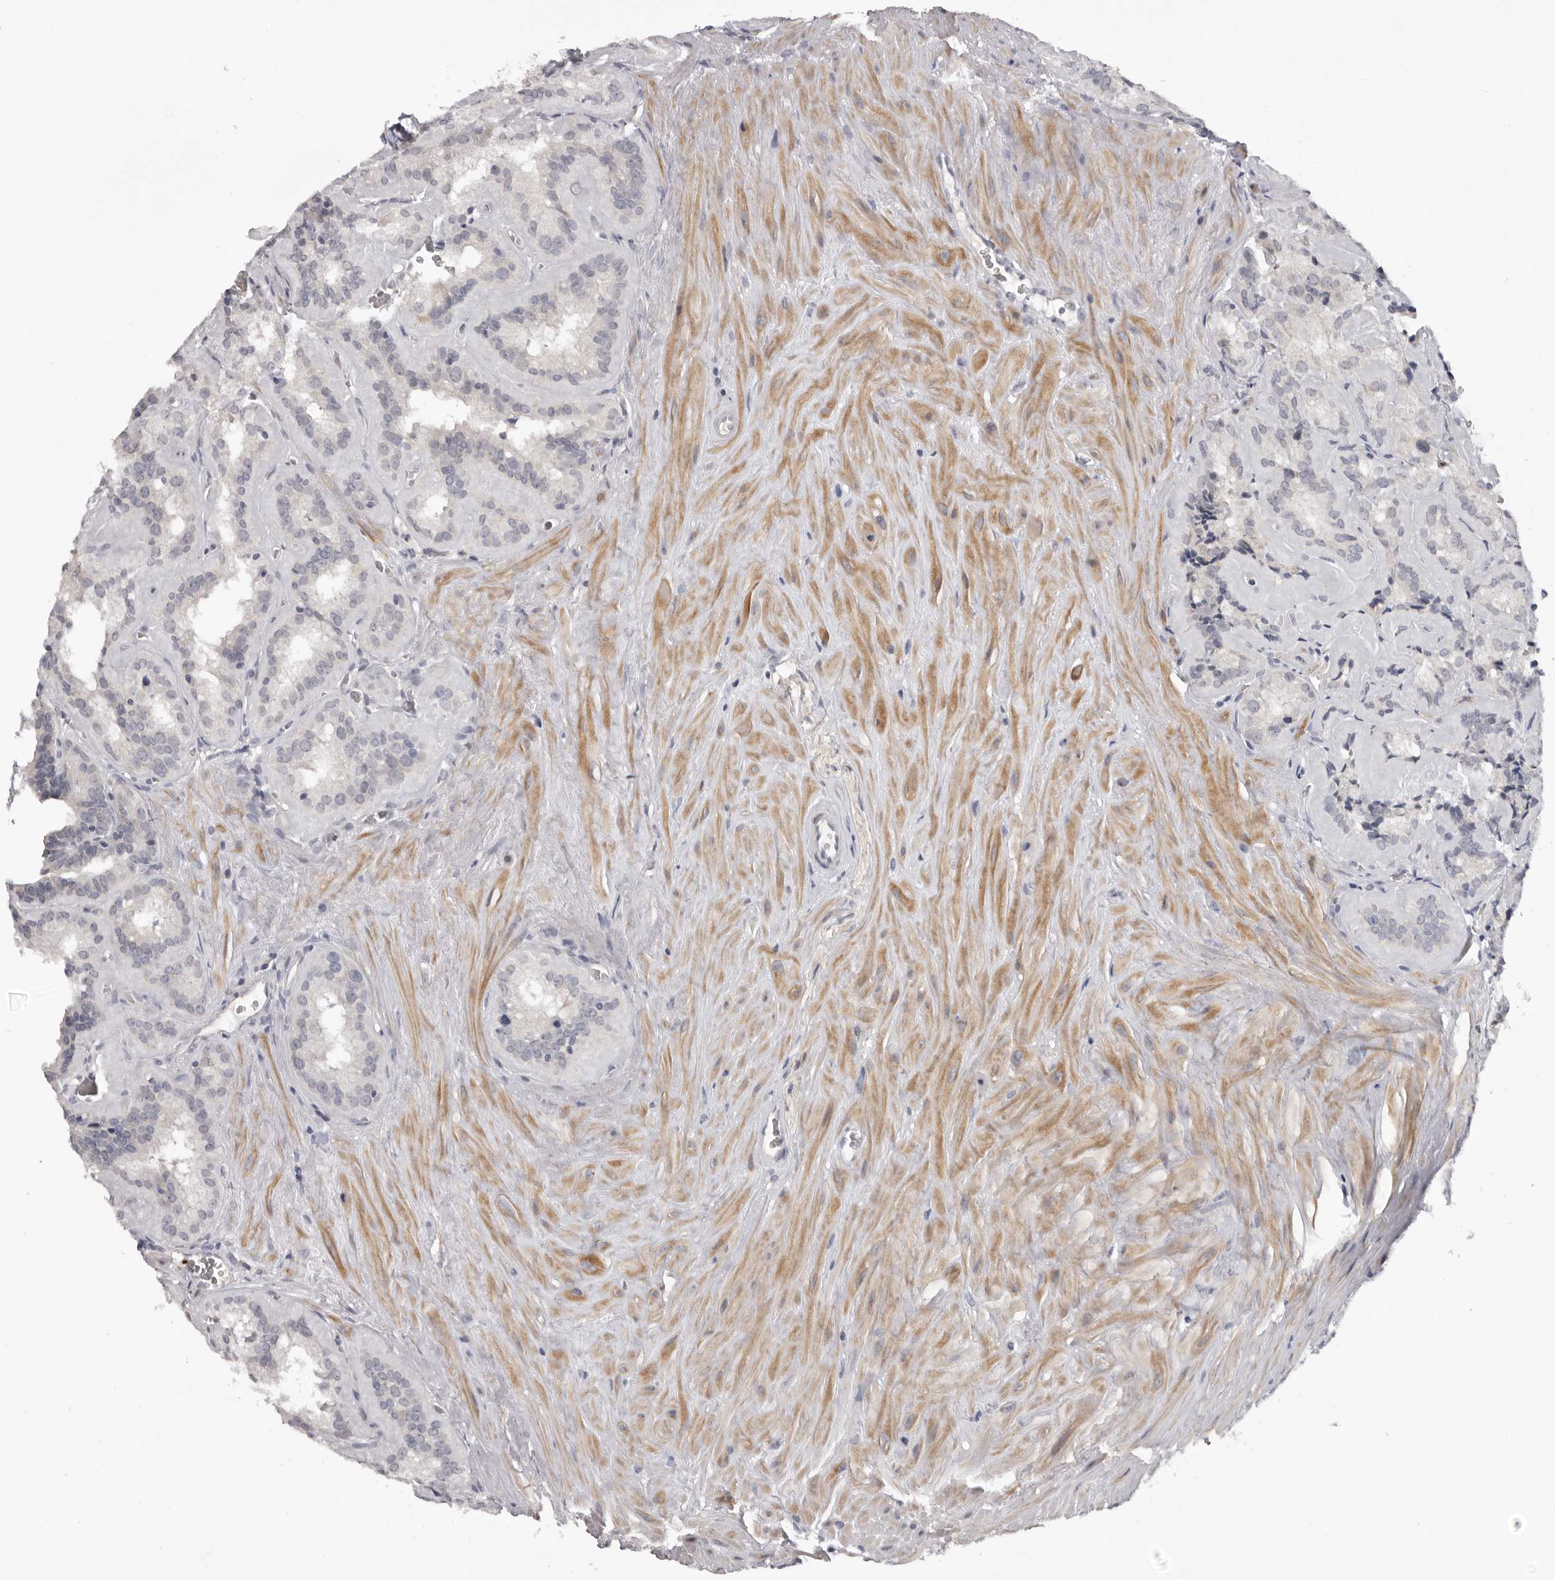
{"staining": {"intensity": "negative", "quantity": "none", "location": "none"}, "tissue": "seminal vesicle", "cell_type": "Glandular cells", "image_type": "normal", "snomed": [{"axis": "morphology", "description": "Normal tissue, NOS"}, {"axis": "topography", "description": "Prostate"}, {"axis": "topography", "description": "Seminal veicle"}], "caption": "Protein analysis of normal seminal vesicle demonstrates no significant staining in glandular cells.", "gene": "TNR", "patient": {"sex": "male", "age": 59}}